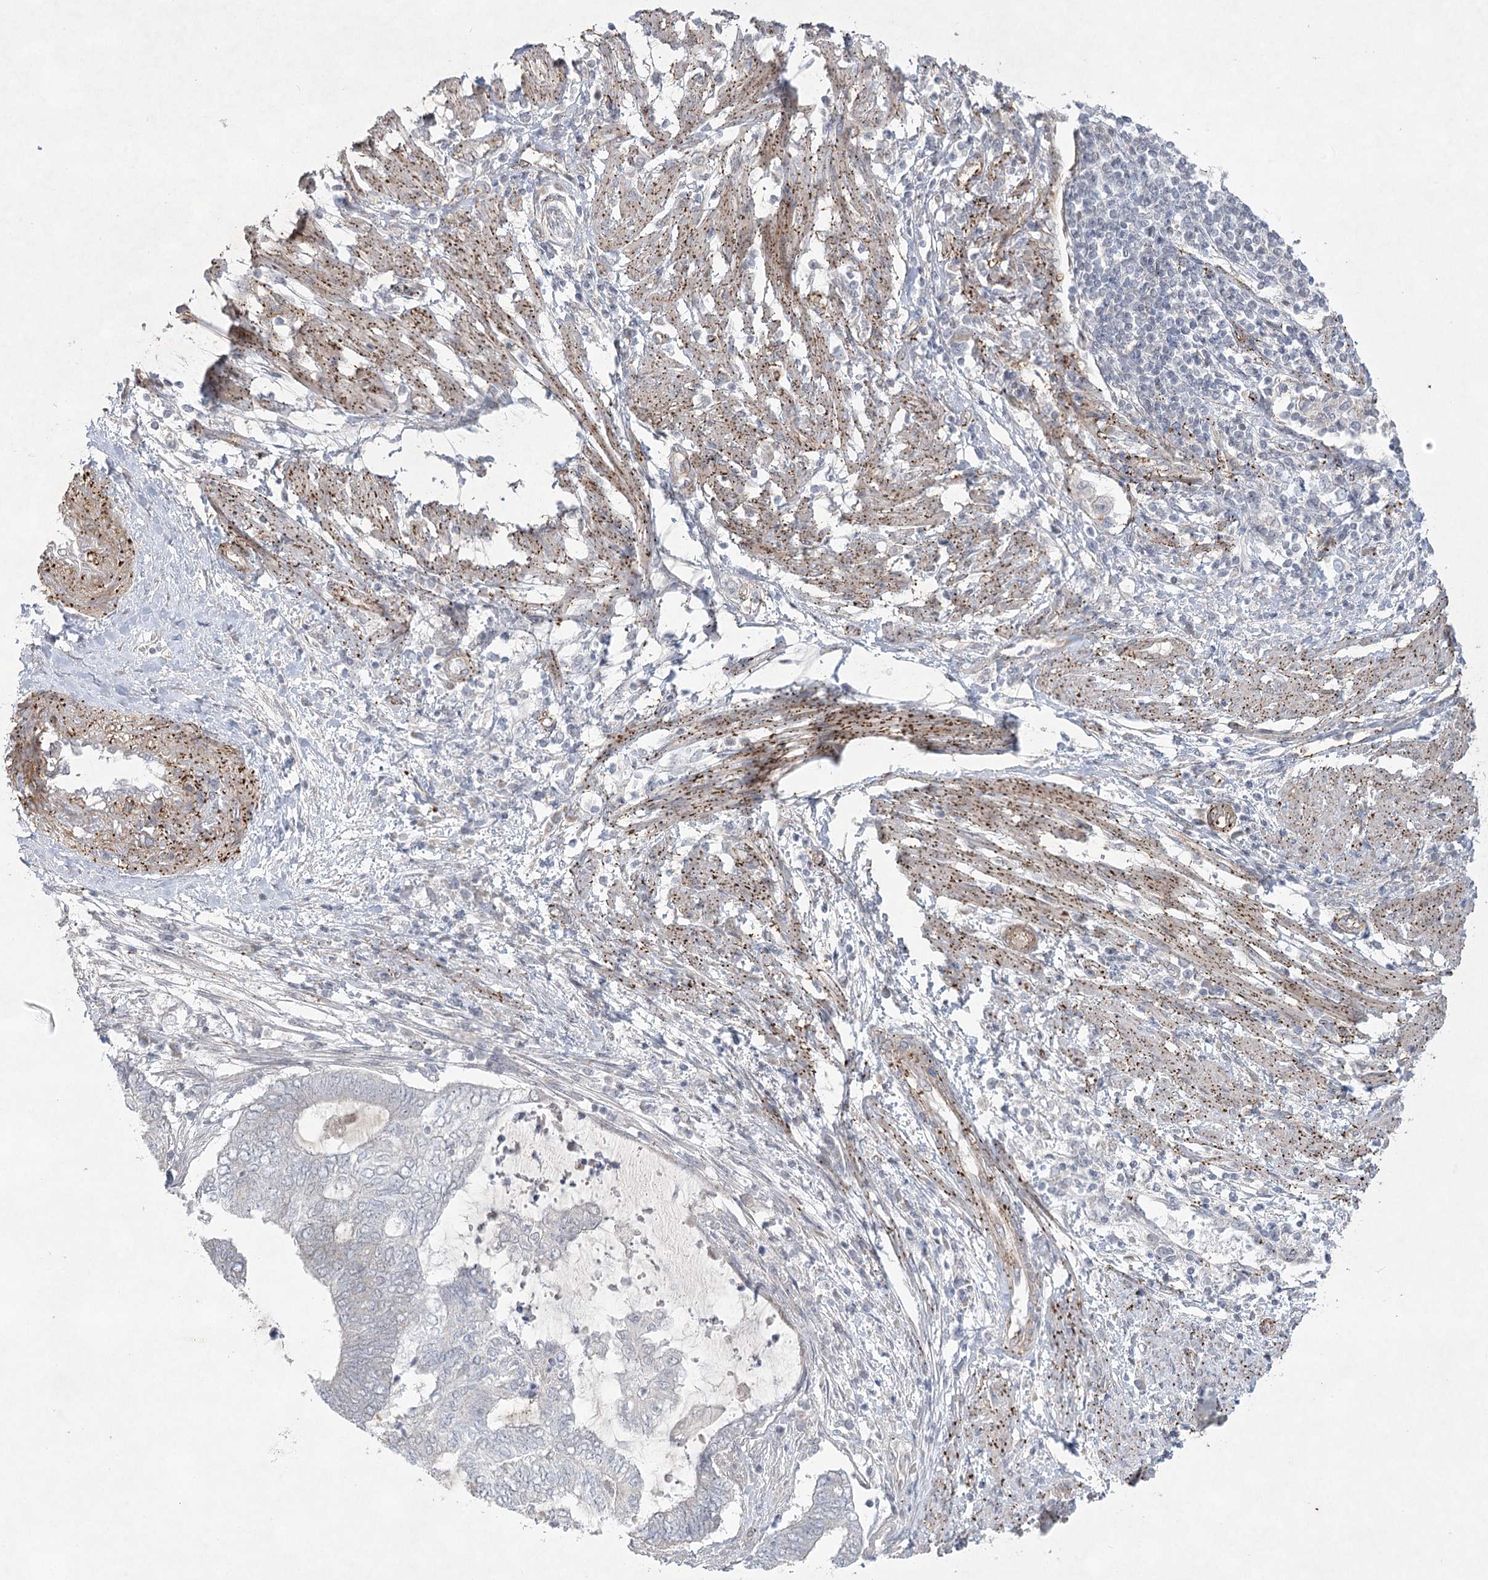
{"staining": {"intensity": "negative", "quantity": "none", "location": "none"}, "tissue": "endometrial cancer", "cell_type": "Tumor cells", "image_type": "cancer", "snomed": [{"axis": "morphology", "description": "Adenocarcinoma, NOS"}, {"axis": "topography", "description": "Uterus"}, {"axis": "topography", "description": "Endometrium"}], "caption": "Tumor cells show no significant protein expression in endometrial adenocarcinoma.", "gene": "AMTN", "patient": {"sex": "female", "age": 70}}